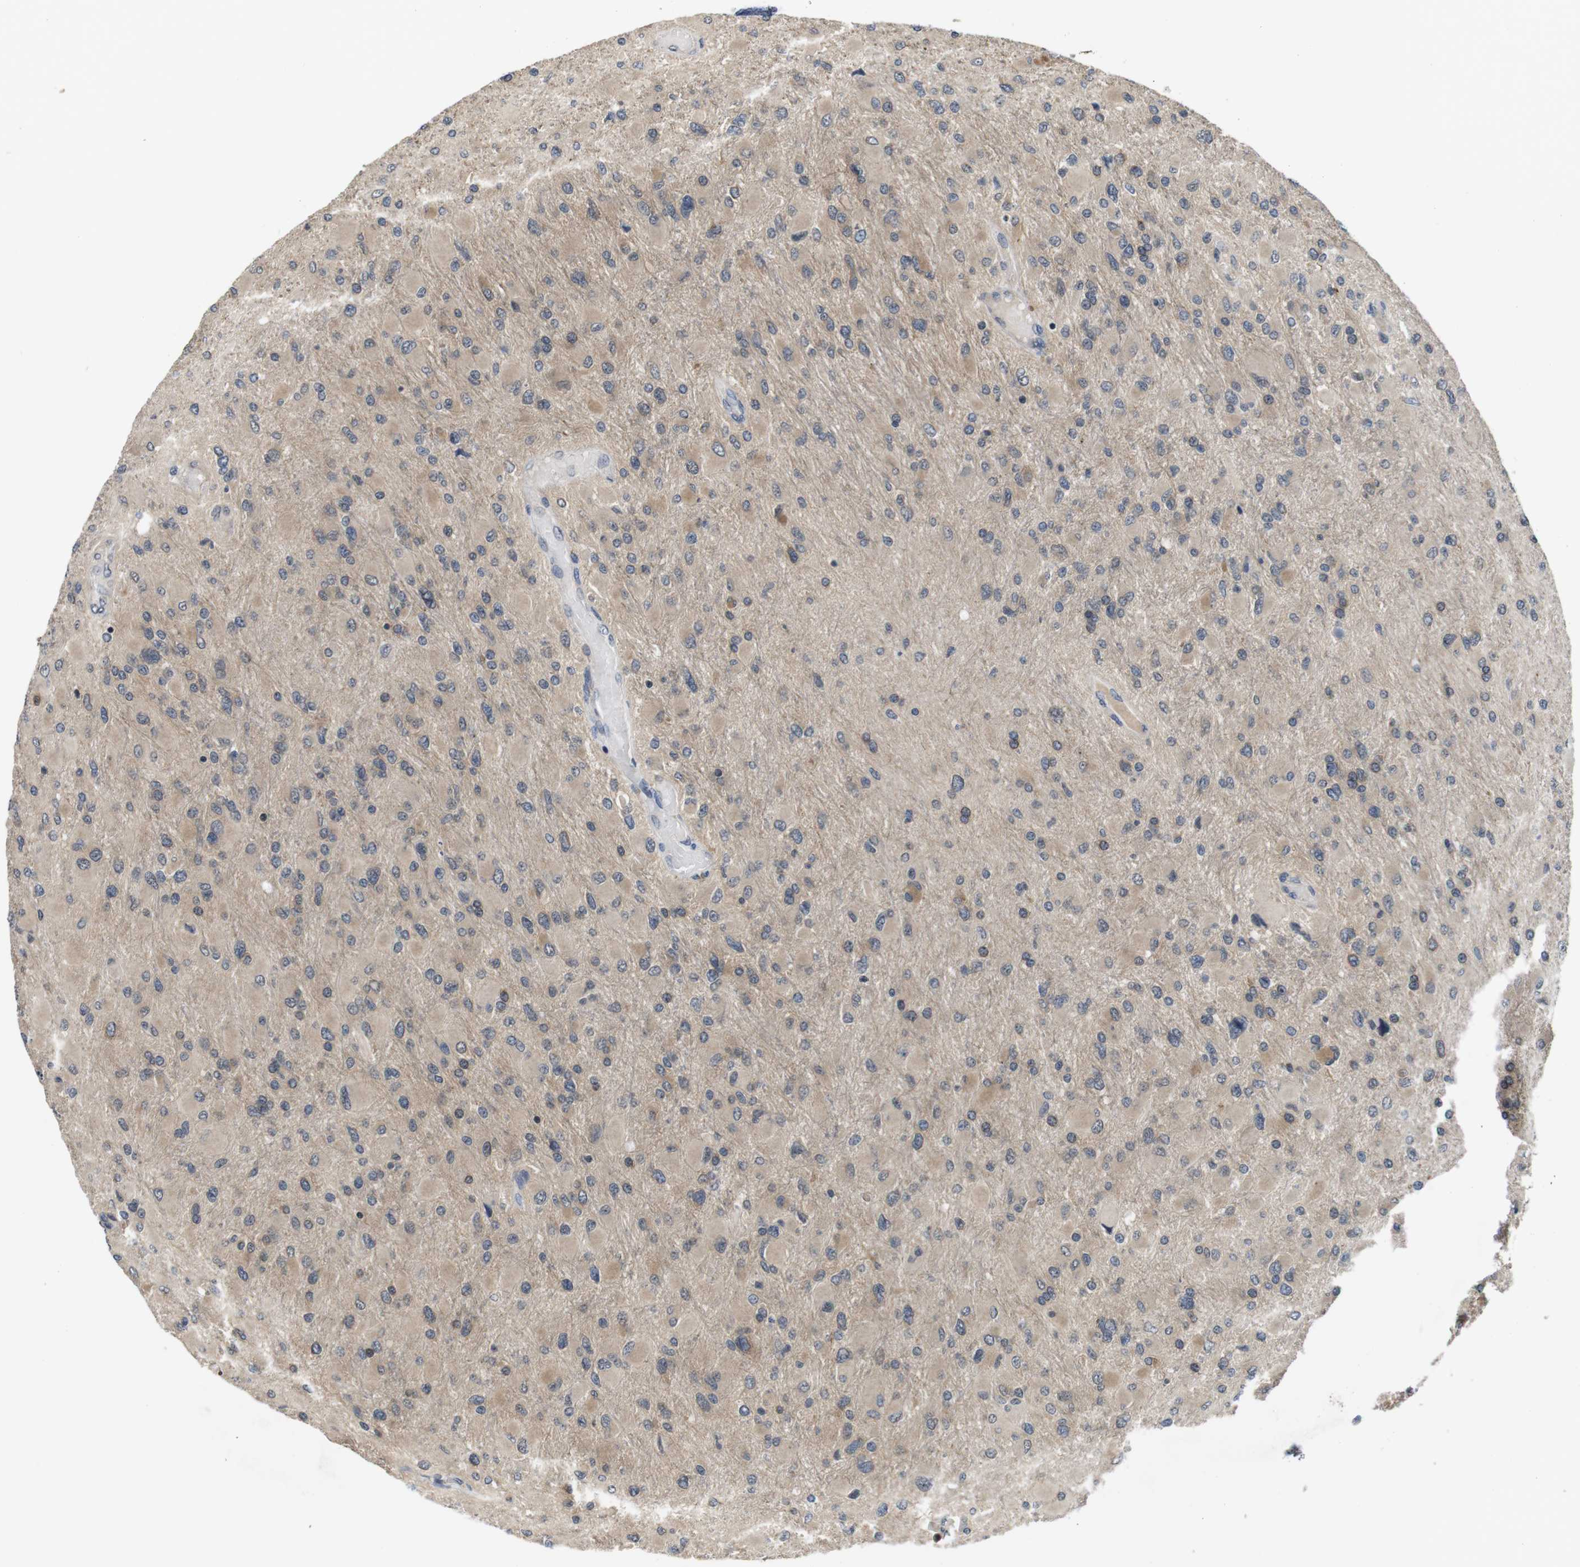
{"staining": {"intensity": "weak", "quantity": ">75%", "location": "cytoplasmic/membranous"}, "tissue": "glioma", "cell_type": "Tumor cells", "image_type": "cancer", "snomed": [{"axis": "morphology", "description": "Glioma, malignant, High grade"}, {"axis": "topography", "description": "Cerebral cortex"}], "caption": "Immunohistochemistry of human high-grade glioma (malignant) demonstrates low levels of weak cytoplasmic/membranous staining in approximately >75% of tumor cells.", "gene": "FADD", "patient": {"sex": "female", "age": 36}}